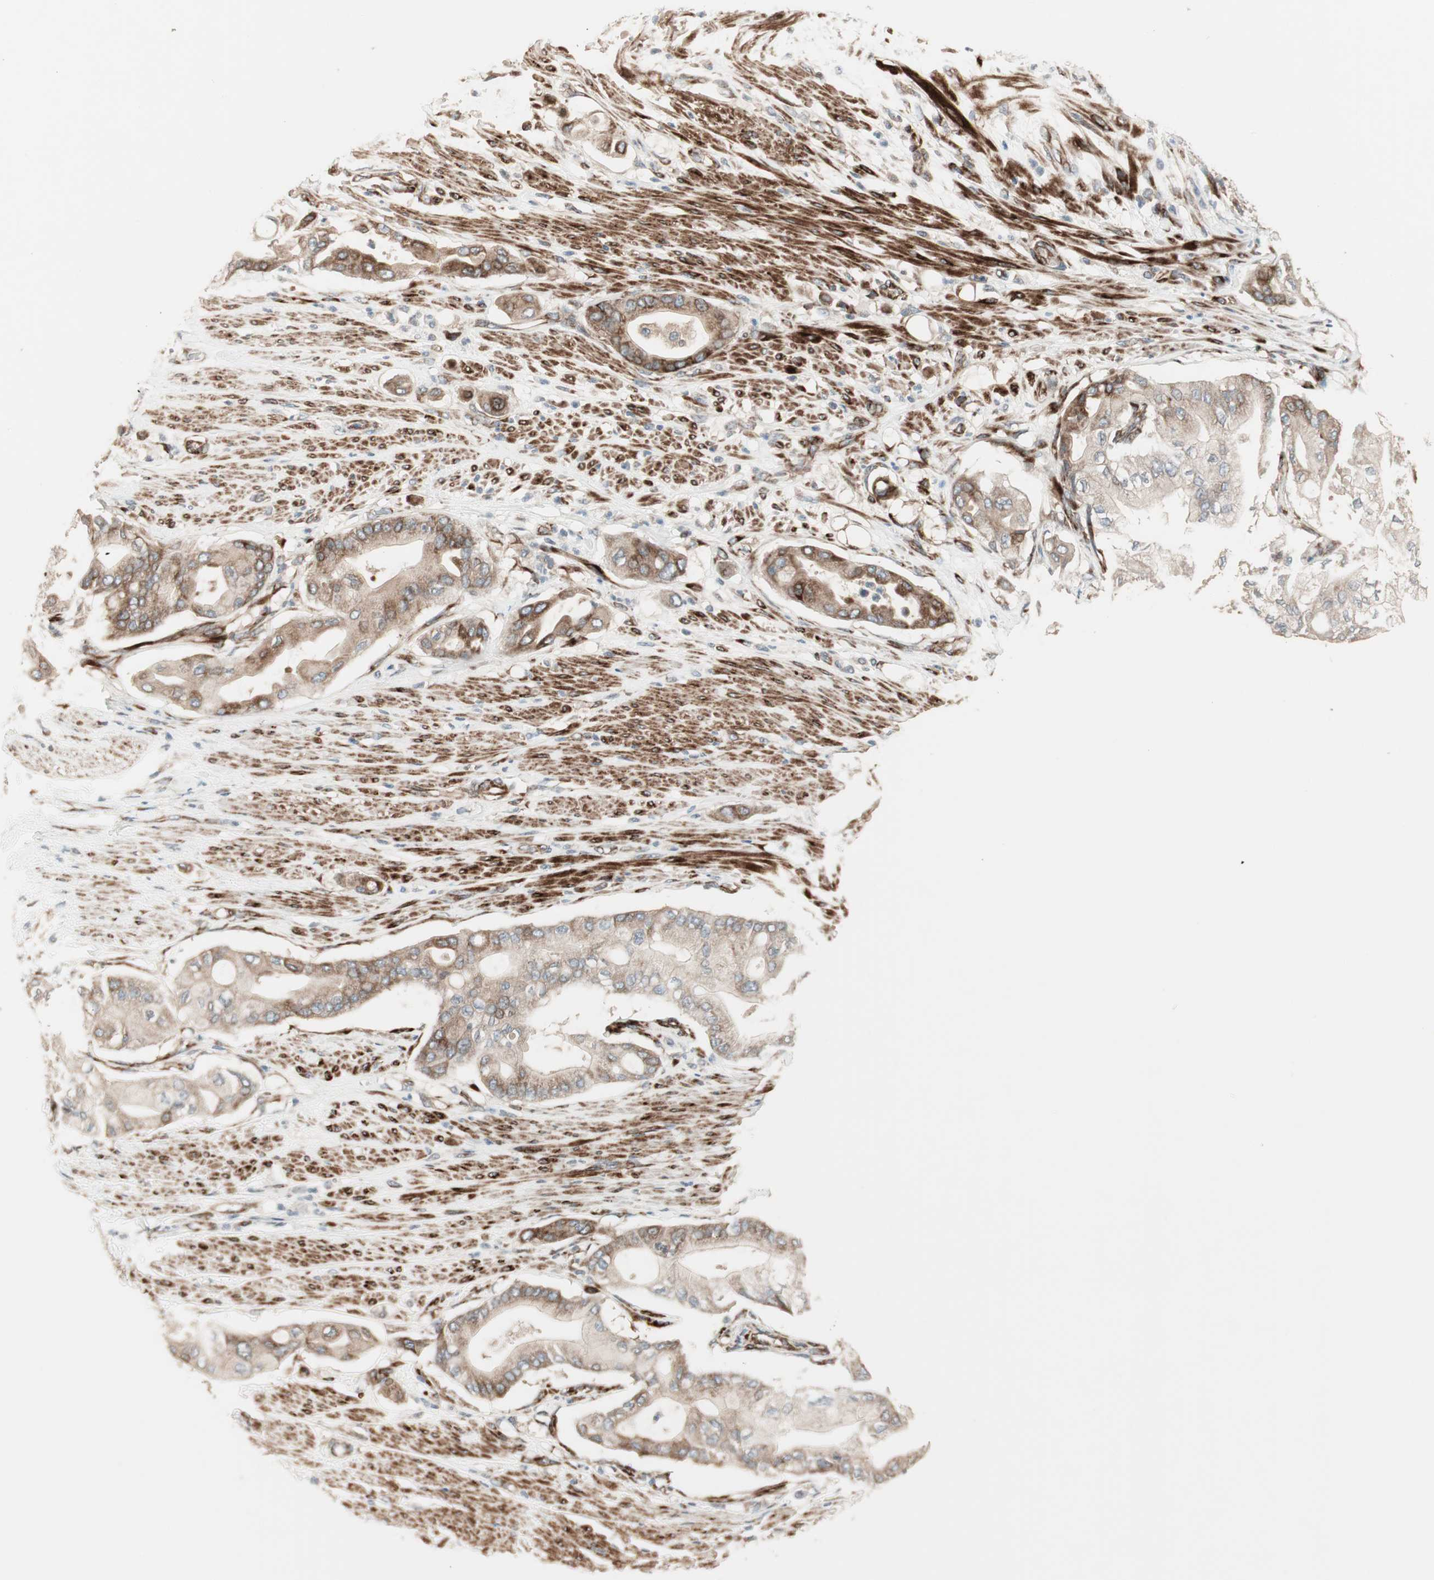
{"staining": {"intensity": "weak", "quantity": ">75%", "location": "cytoplasmic/membranous"}, "tissue": "pancreatic cancer", "cell_type": "Tumor cells", "image_type": "cancer", "snomed": [{"axis": "morphology", "description": "Adenocarcinoma, NOS"}, {"axis": "morphology", "description": "Adenocarcinoma, metastatic, NOS"}, {"axis": "topography", "description": "Lymph node"}, {"axis": "topography", "description": "Pancreas"}, {"axis": "topography", "description": "Duodenum"}], "caption": "Weak cytoplasmic/membranous expression is appreciated in about >75% of tumor cells in metastatic adenocarcinoma (pancreatic).", "gene": "PPP2R5E", "patient": {"sex": "female", "age": 64}}